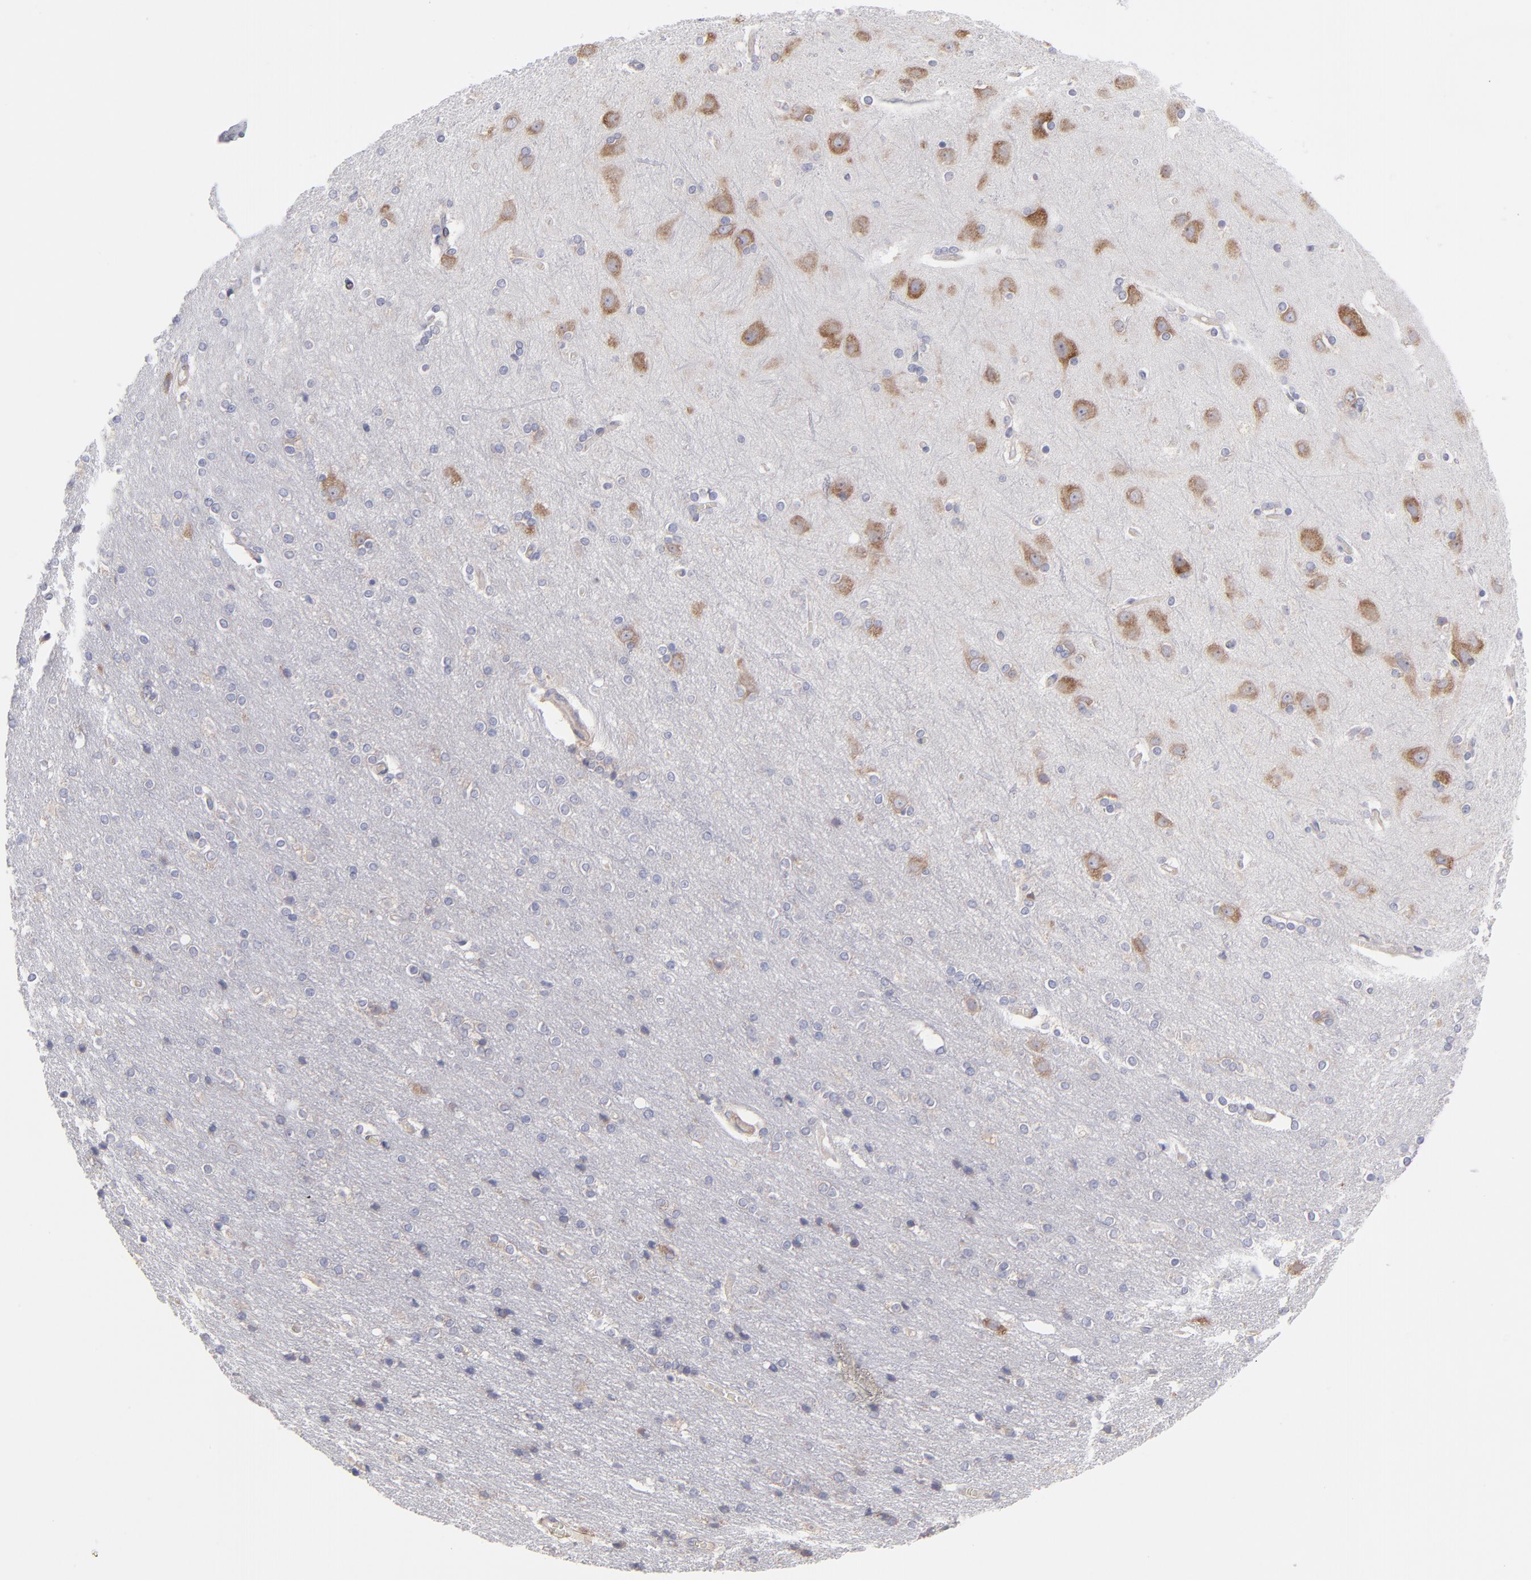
{"staining": {"intensity": "weak", "quantity": ">75%", "location": "cytoplasmic/membranous"}, "tissue": "cerebral cortex", "cell_type": "Endothelial cells", "image_type": "normal", "snomed": [{"axis": "morphology", "description": "Normal tissue, NOS"}, {"axis": "topography", "description": "Cerebral cortex"}], "caption": "A brown stain highlights weak cytoplasmic/membranous staining of a protein in endothelial cells of normal human cerebral cortex. (DAB IHC, brown staining for protein, blue staining for nuclei).", "gene": "RPLP0", "patient": {"sex": "female", "age": 54}}